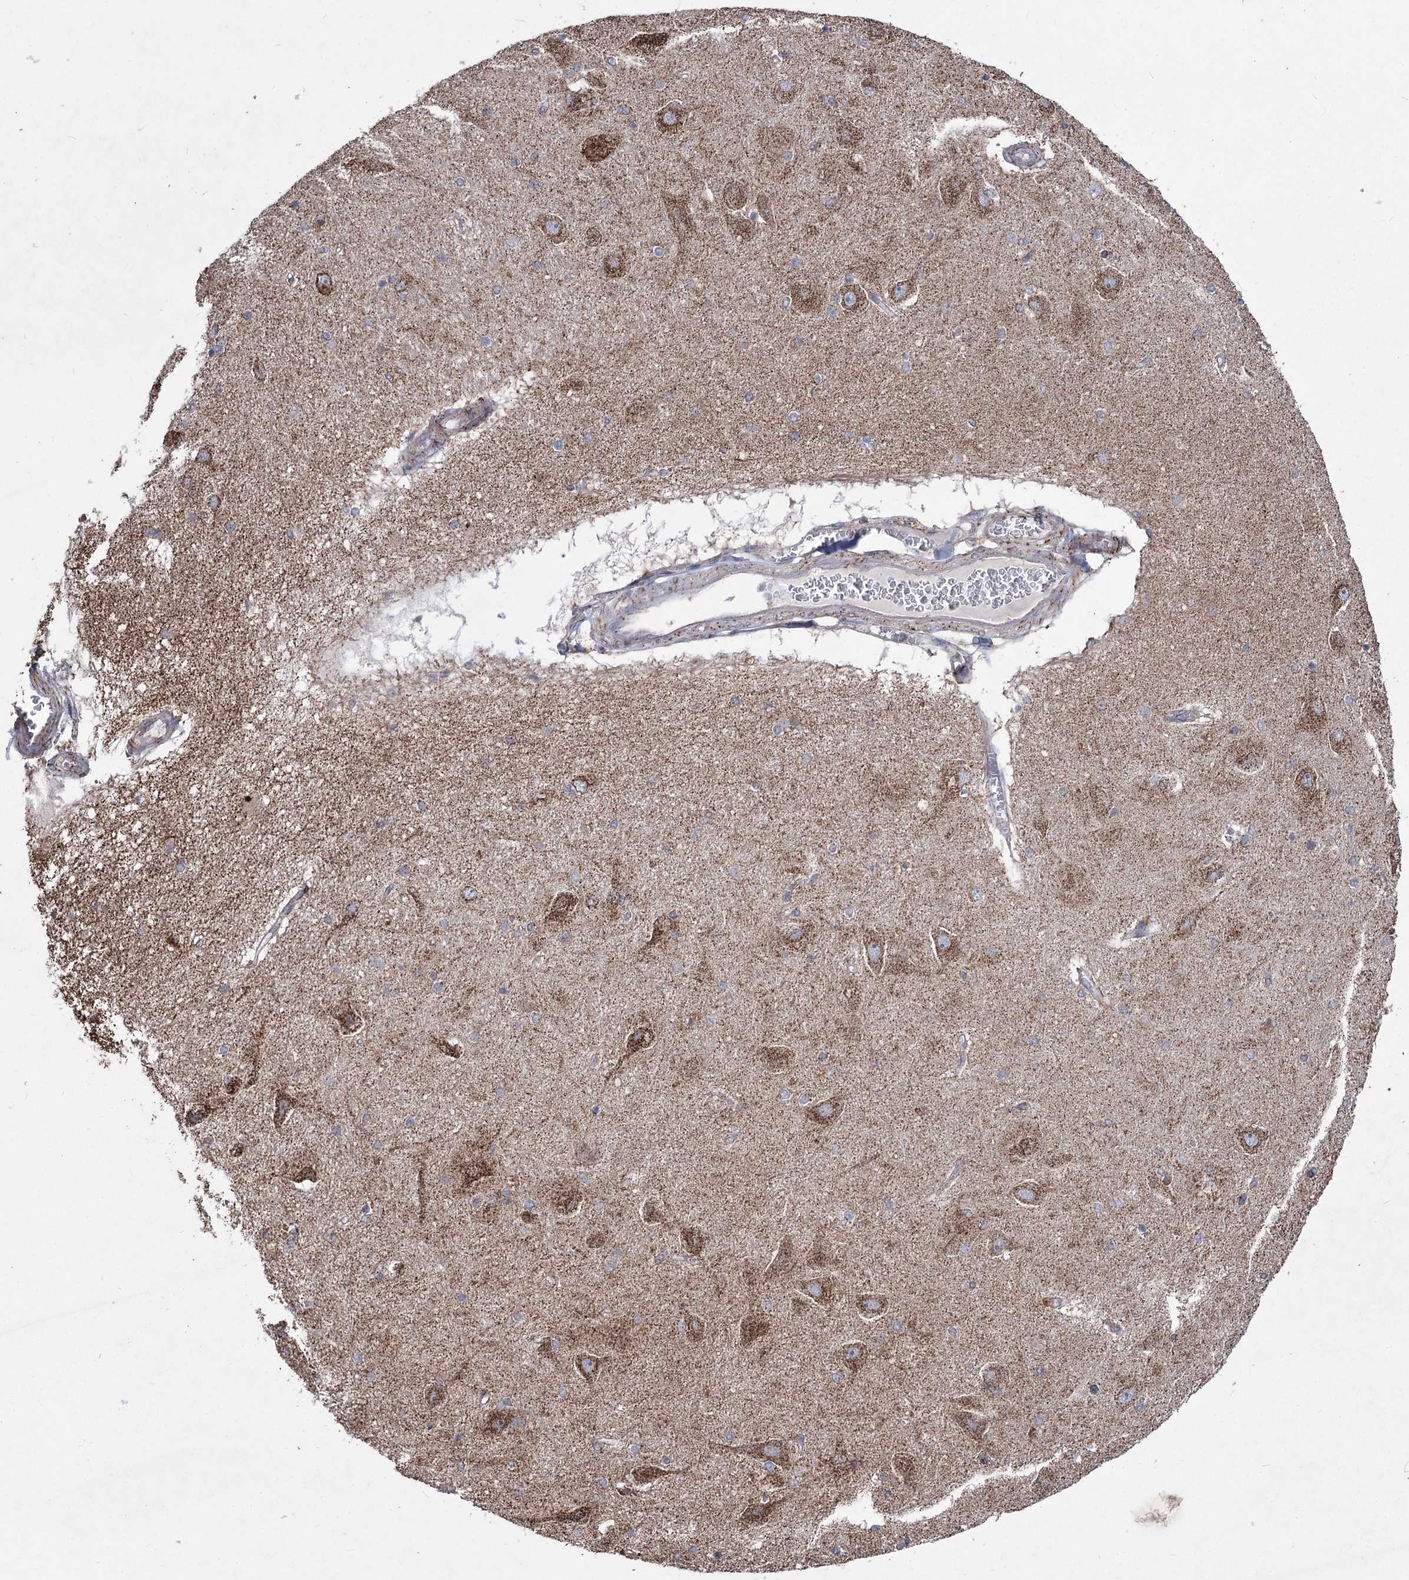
{"staining": {"intensity": "weak", "quantity": "<25%", "location": "cytoplasmic/membranous"}, "tissue": "hippocampus", "cell_type": "Glial cells", "image_type": "normal", "snomed": [{"axis": "morphology", "description": "Normal tissue, NOS"}, {"axis": "topography", "description": "Hippocampus"}], "caption": "Glial cells show no significant positivity in benign hippocampus. (Stains: DAB (3,3'-diaminobenzidine) immunohistochemistry with hematoxylin counter stain, Microscopy: brightfield microscopy at high magnification).", "gene": "PDHB", "patient": {"sex": "female", "age": 54}}